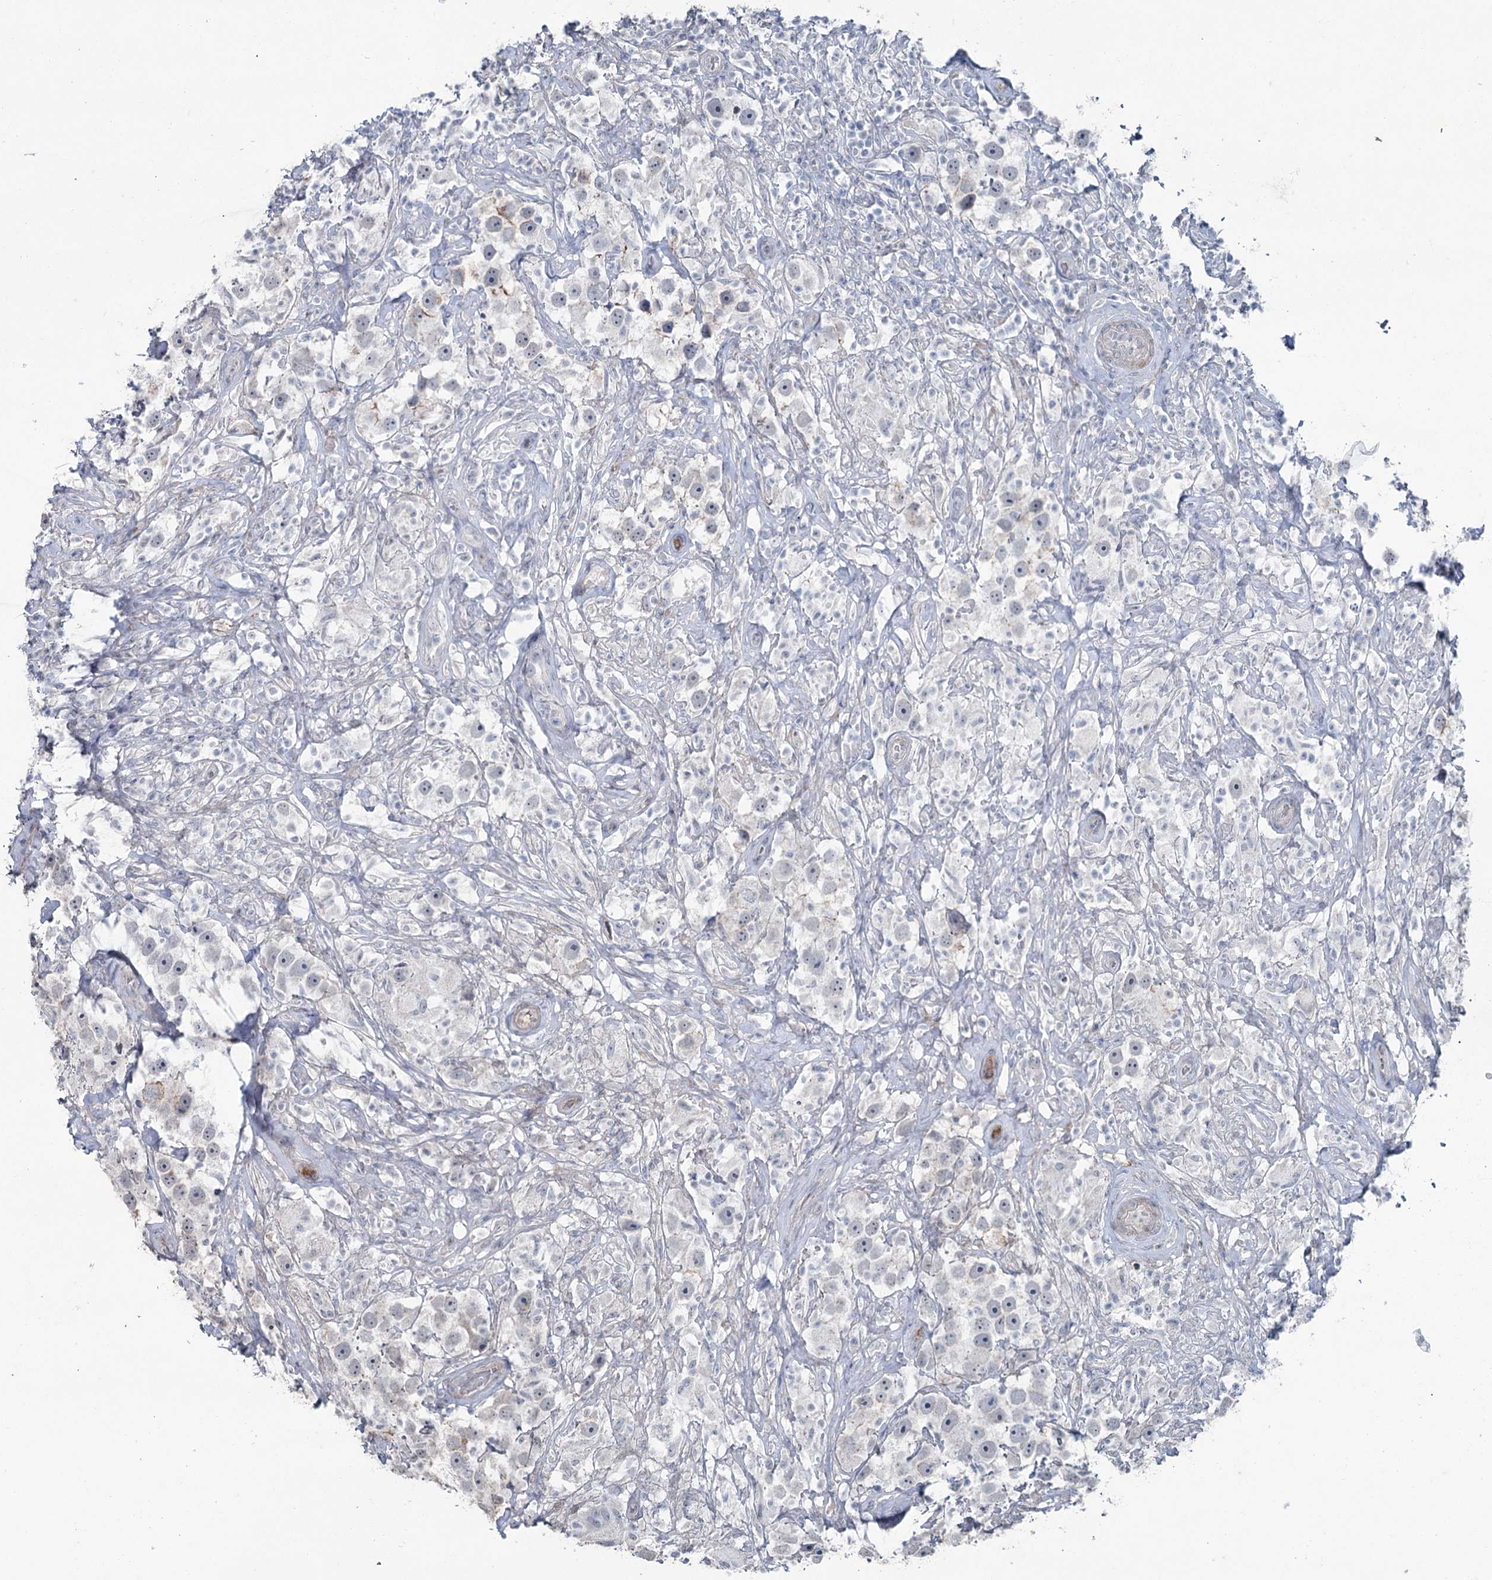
{"staining": {"intensity": "negative", "quantity": "none", "location": "none"}, "tissue": "testis cancer", "cell_type": "Tumor cells", "image_type": "cancer", "snomed": [{"axis": "morphology", "description": "Seminoma, NOS"}, {"axis": "topography", "description": "Testis"}], "caption": "The micrograph reveals no staining of tumor cells in testis cancer (seminoma).", "gene": "FAM120B", "patient": {"sex": "male", "age": 49}}